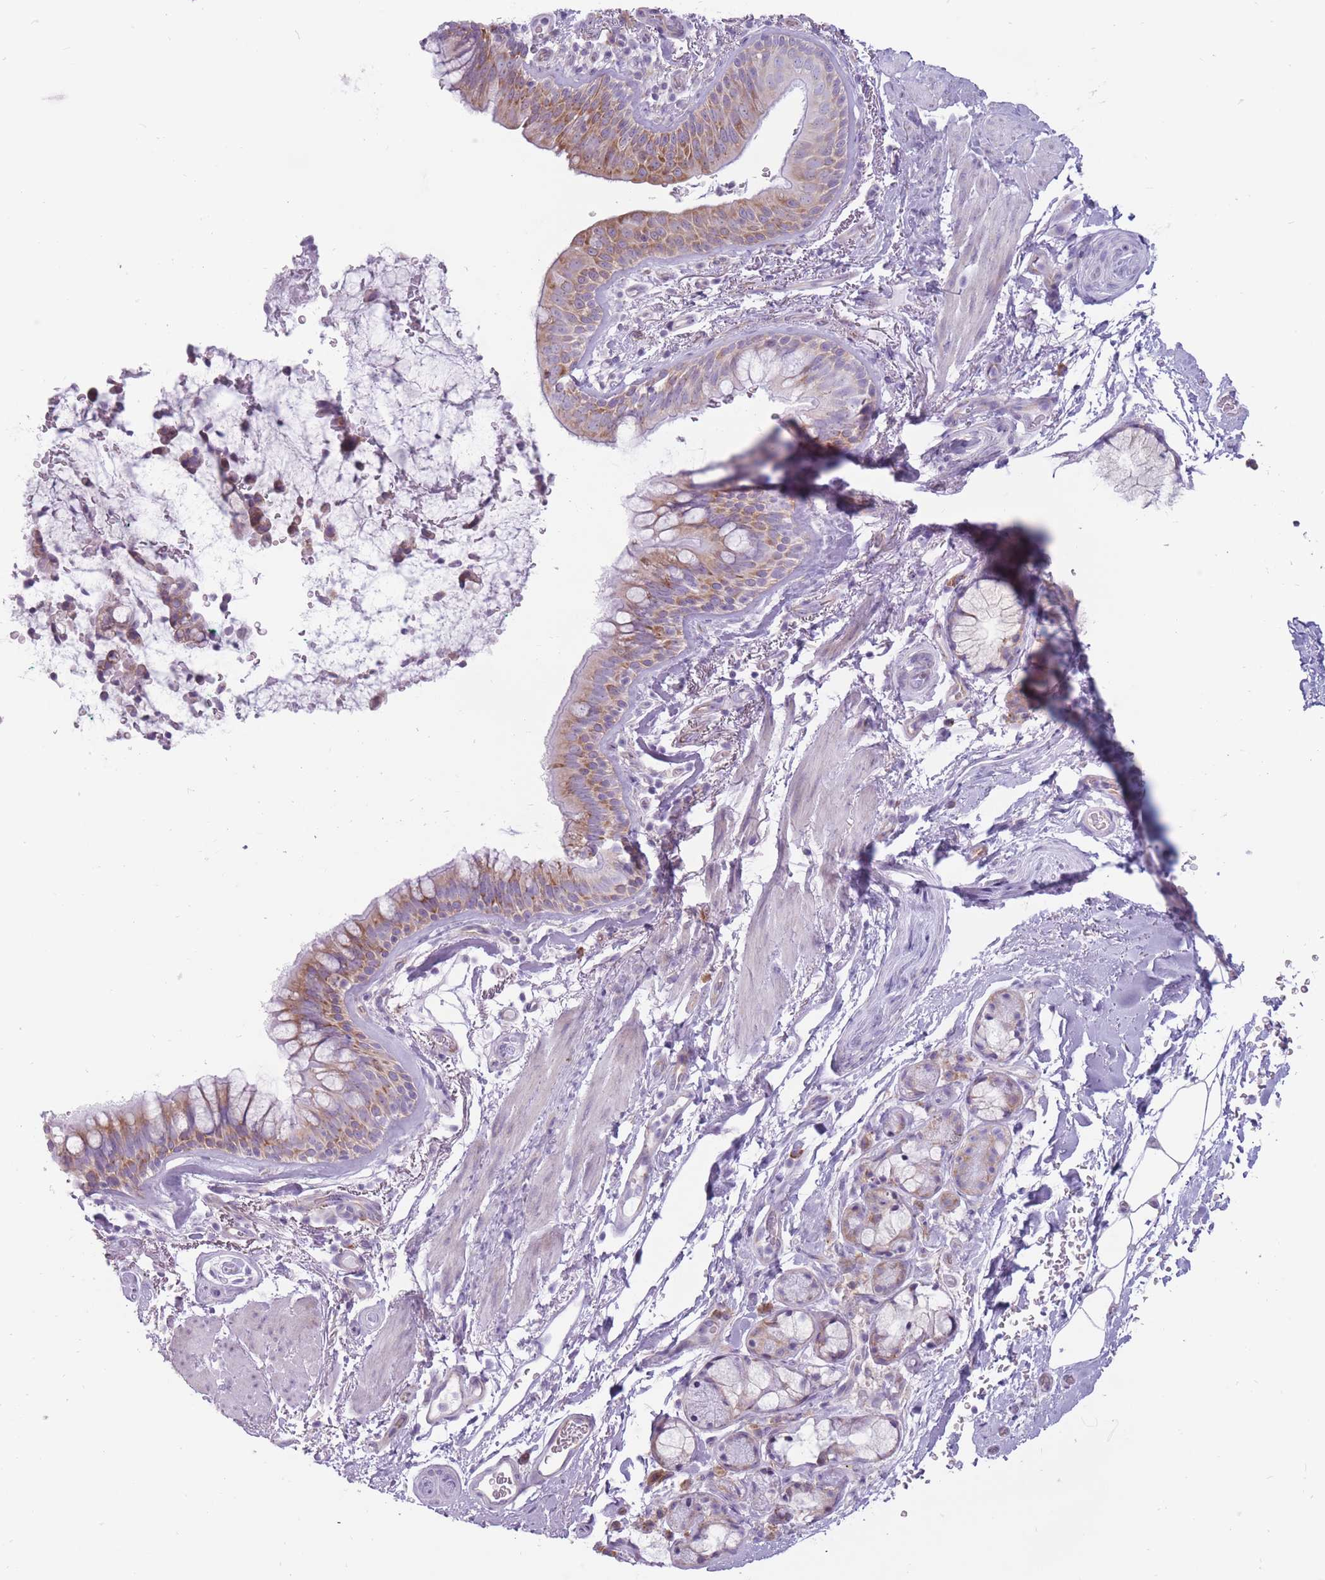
{"staining": {"intensity": "negative", "quantity": "none", "location": "none"}, "tissue": "adipose tissue", "cell_type": "Adipocytes", "image_type": "normal", "snomed": [{"axis": "morphology", "description": "Normal tissue, NOS"}, {"axis": "topography", "description": "Cartilage tissue"}, {"axis": "topography", "description": "Bronchus"}], "caption": "Immunohistochemical staining of normal human adipose tissue exhibits no significant positivity in adipocytes. (Stains: DAB immunohistochemistry (IHC) with hematoxylin counter stain, Microscopy: brightfield microscopy at high magnification).", "gene": "RPL18", "patient": {"sex": "female", "age": 72}}